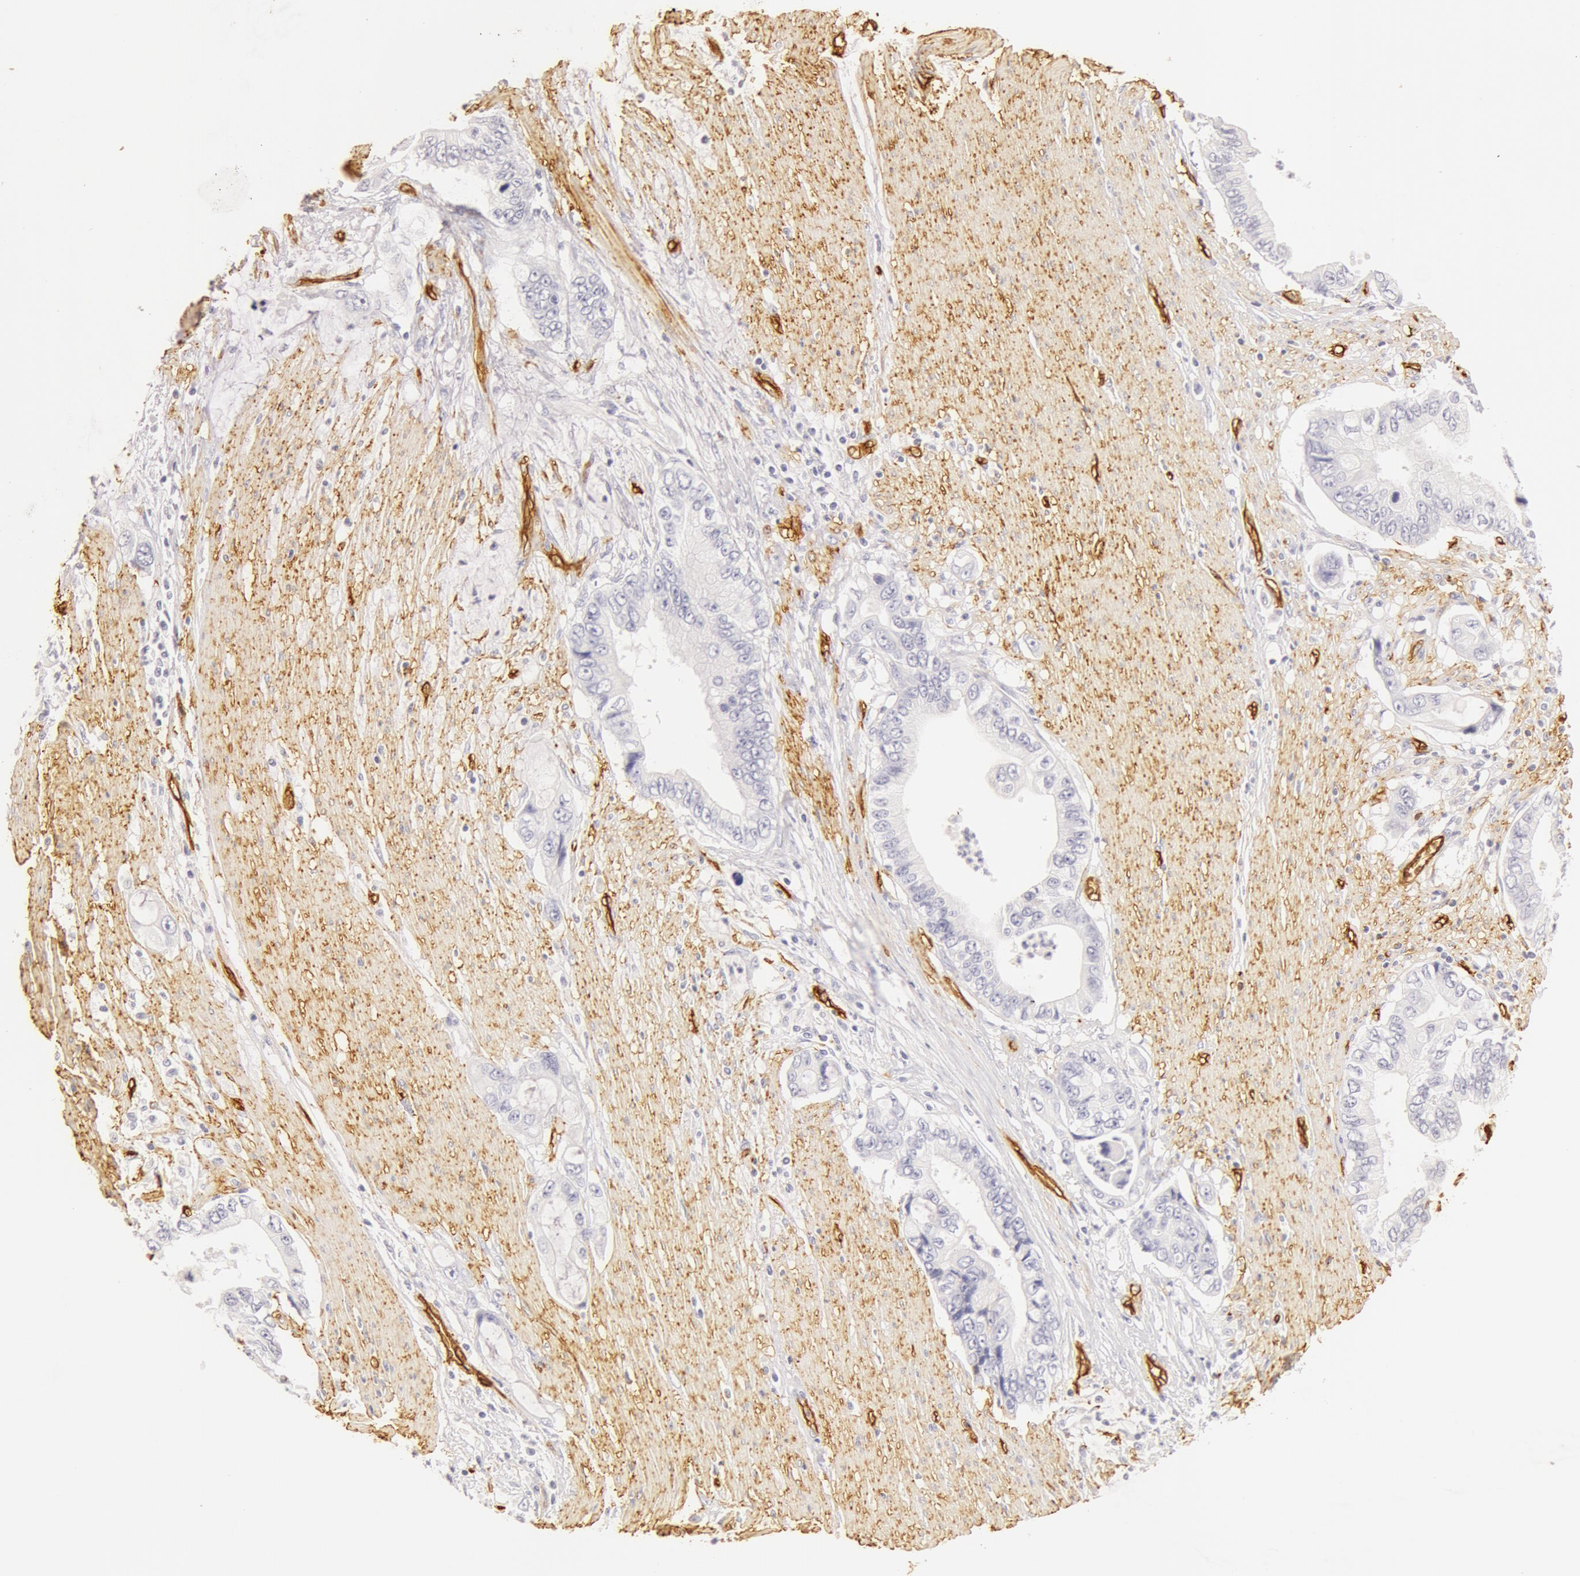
{"staining": {"intensity": "negative", "quantity": "none", "location": "none"}, "tissue": "pancreatic cancer", "cell_type": "Tumor cells", "image_type": "cancer", "snomed": [{"axis": "morphology", "description": "Adenocarcinoma, NOS"}, {"axis": "topography", "description": "Pancreas"}, {"axis": "topography", "description": "Stomach, upper"}], "caption": "Immunohistochemistry of human pancreatic cancer (adenocarcinoma) shows no staining in tumor cells.", "gene": "AQP1", "patient": {"sex": "male", "age": 77}}